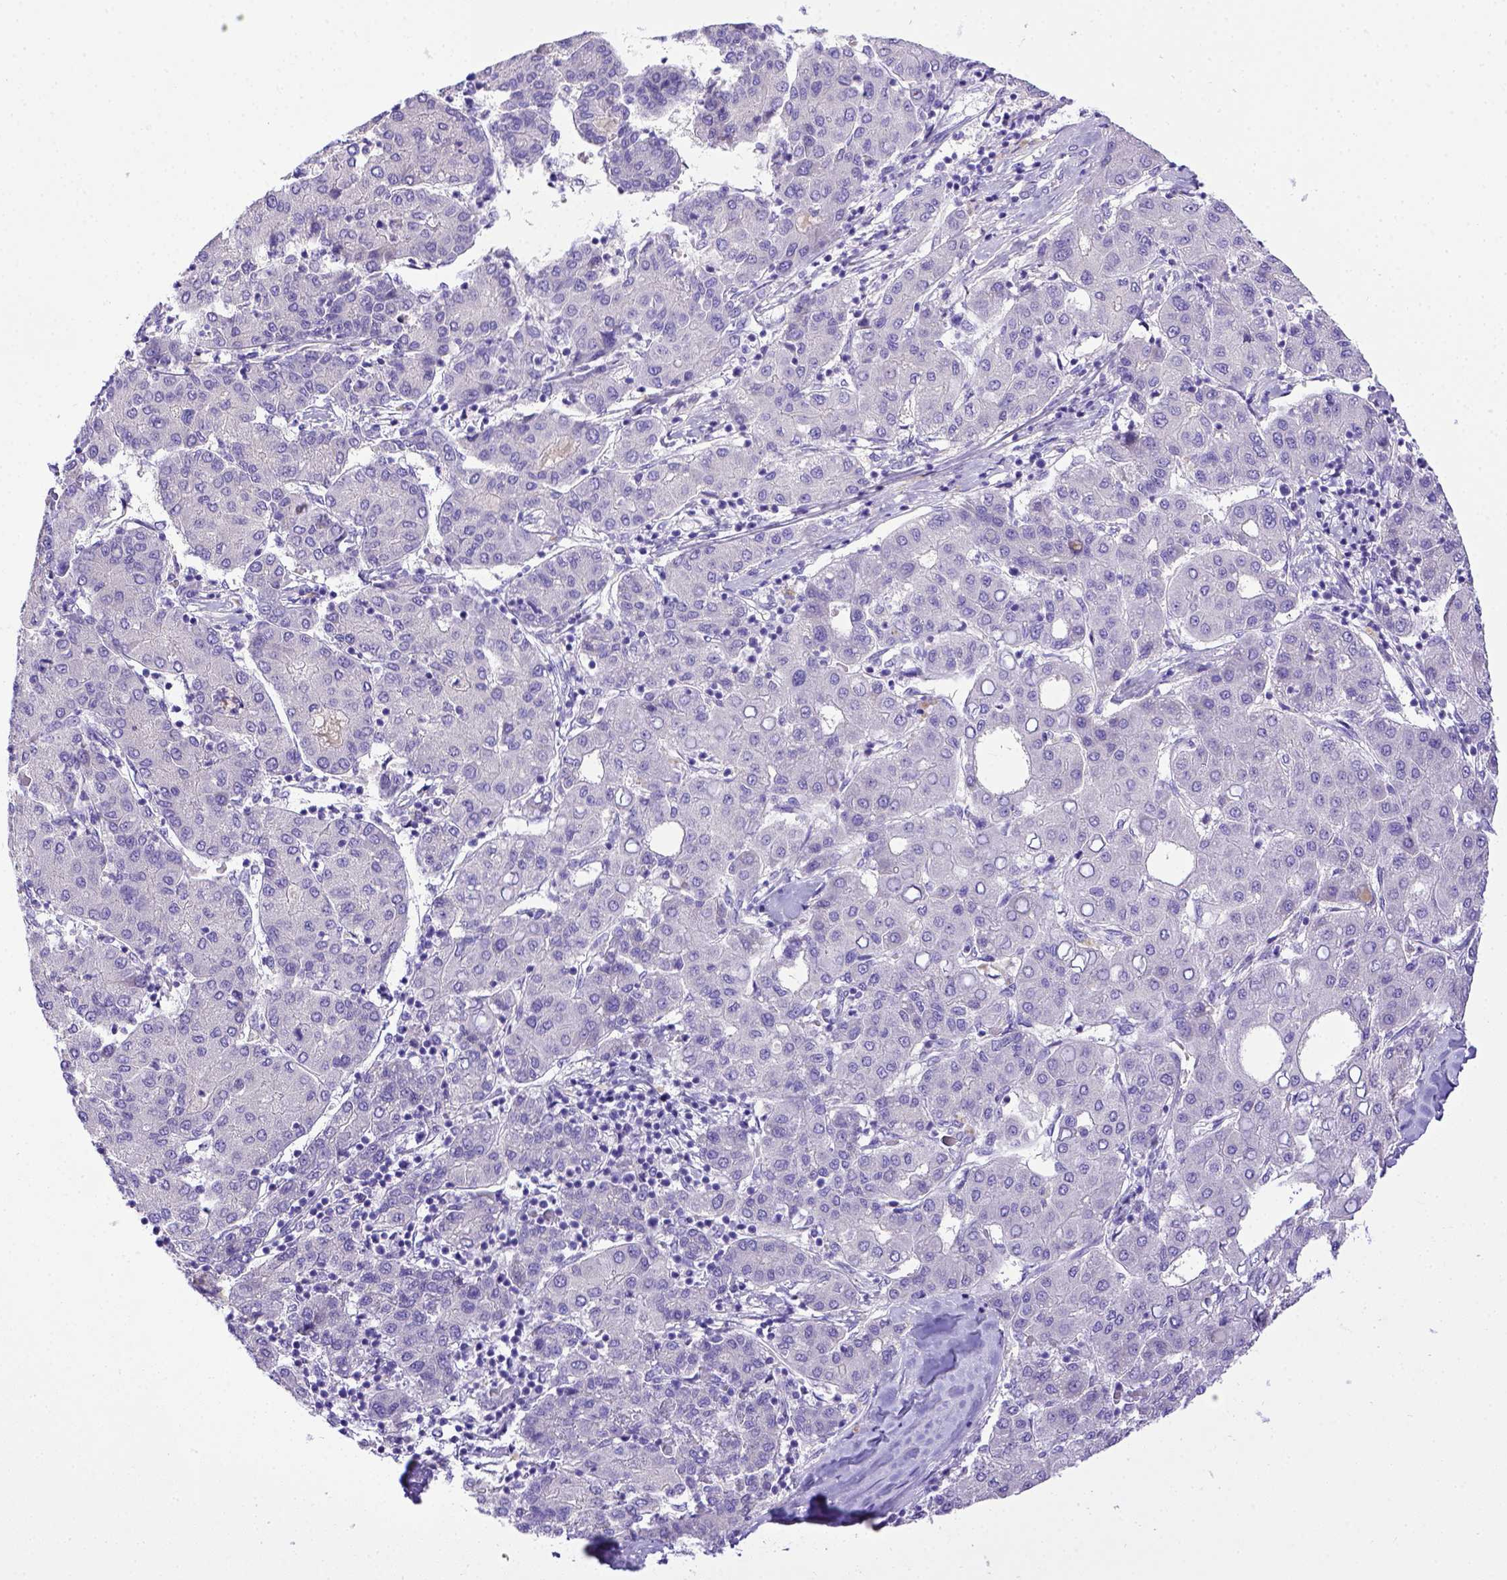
{"staining": {"intensity": "negative", "quantity": "none", "location": "none"}, "tissue": "liver cancer", "cell_type": "Tumor cells", "image_type": "cancer", "snomed": [{"axis": "morphology", "description": "Carcinoma, Hepatocellular, NOS"}, {"axis": "topography", "description": "Liver"}], "caption": "An image of liver hepatocellular carcinoma stained for a protein exhibits no brown staining in tumor cells. (Brightfield microscopy of DAB immunohistochemistry (IHC) at high magnification).", "gene": "BTN1A1", "patient": {"sex": "male", "age": 65}}